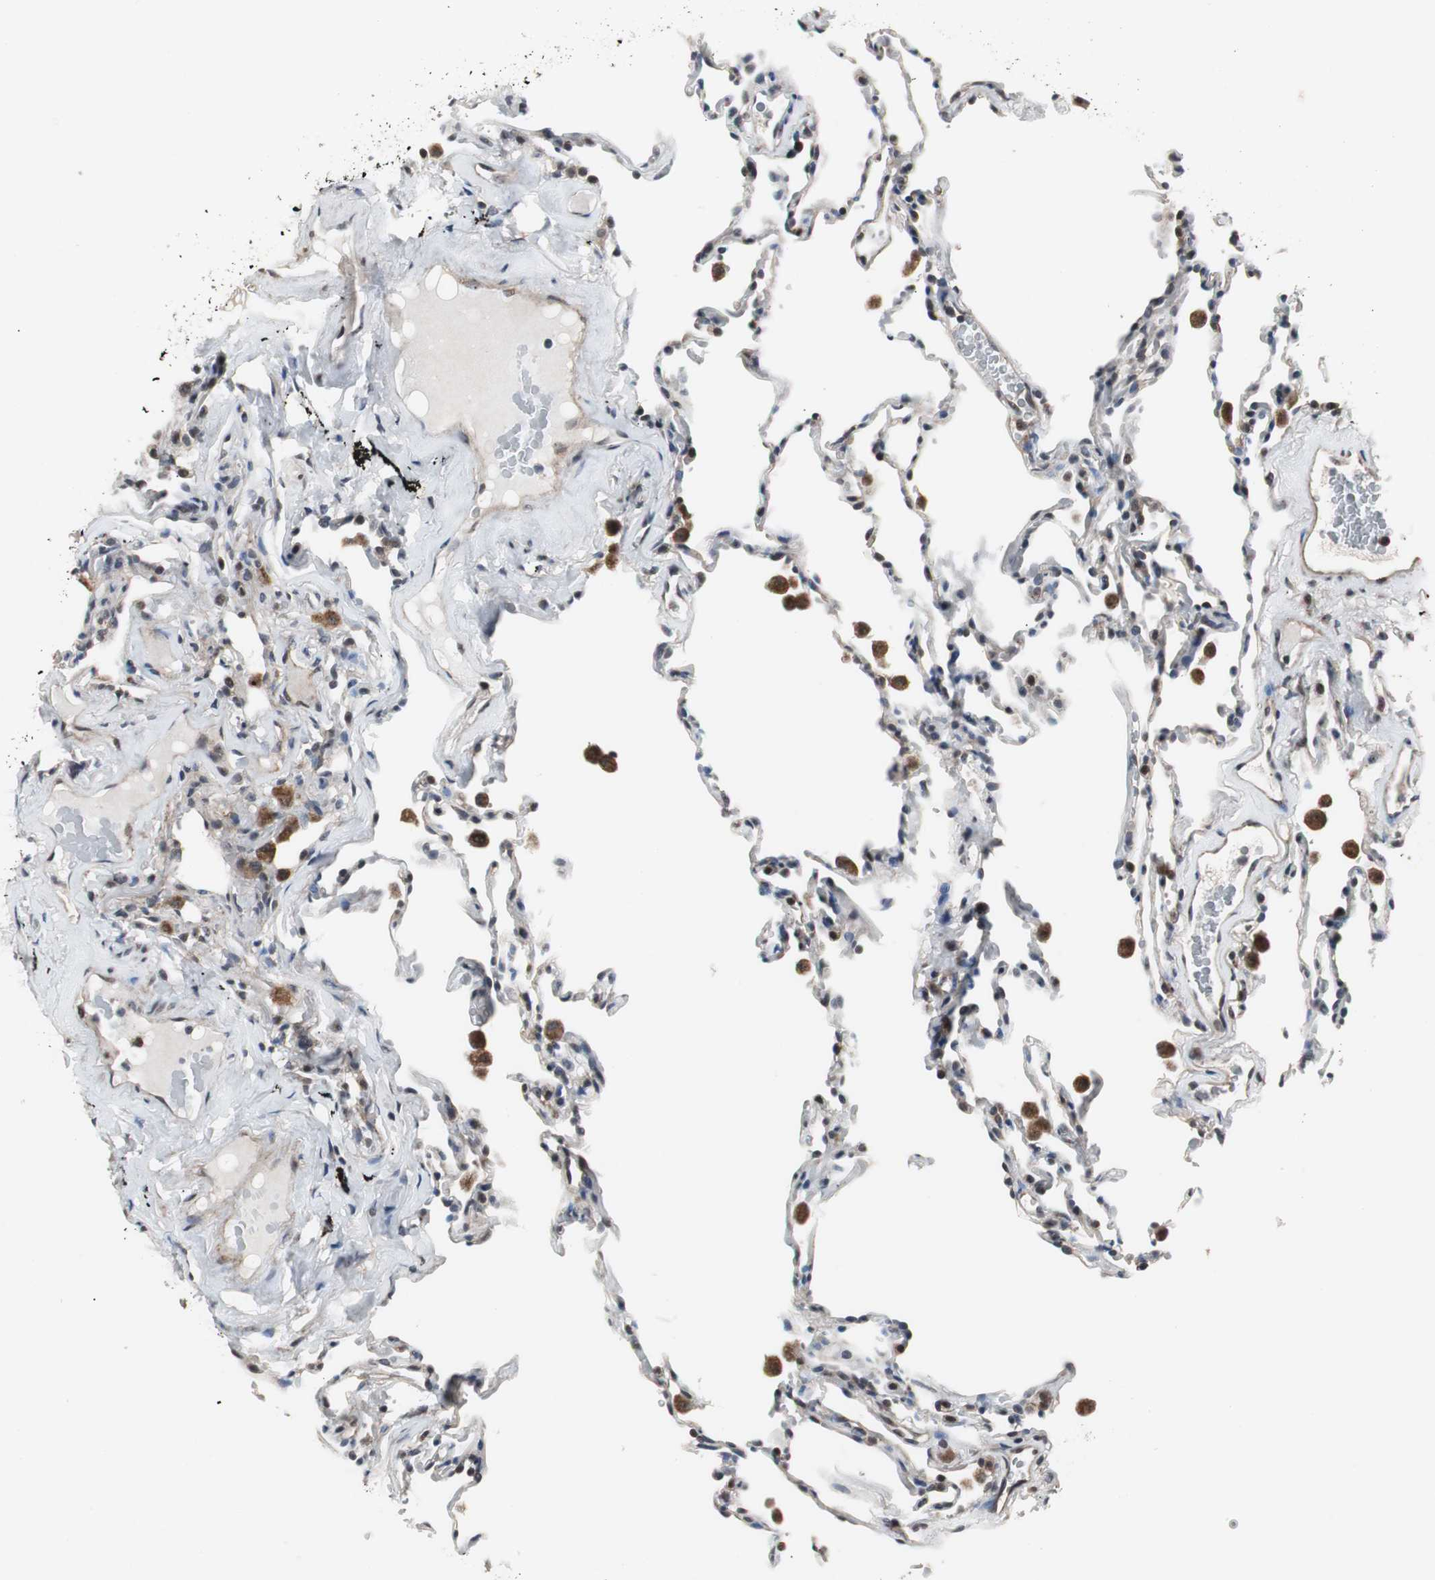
{"staining": {"intensity": "moderate", "quantity": "<25%", "location": "cytoplasmic/membranous"}, "tissue": "lung", "cell_type": "Alveolar cells", "image_type": "normal", "snomed": [{"axis": "morphology", "description": "Normal tissue, NOS"}, {"axis": "morphology", "description": "Soft tissue tumor metastatic"}, {"axis": "topography", "description": "Lung"}], "caption": "A brown stain labels moderate cytoplasmic/membranous staining of a protein in alveolar cells of normal human lung. Immunohistochemistry (ihc) stains the protein of interest in brown and the nuclei are stained blue.", "gene": "MRPL40", "patient": {"sex": "male", "age": 59}}